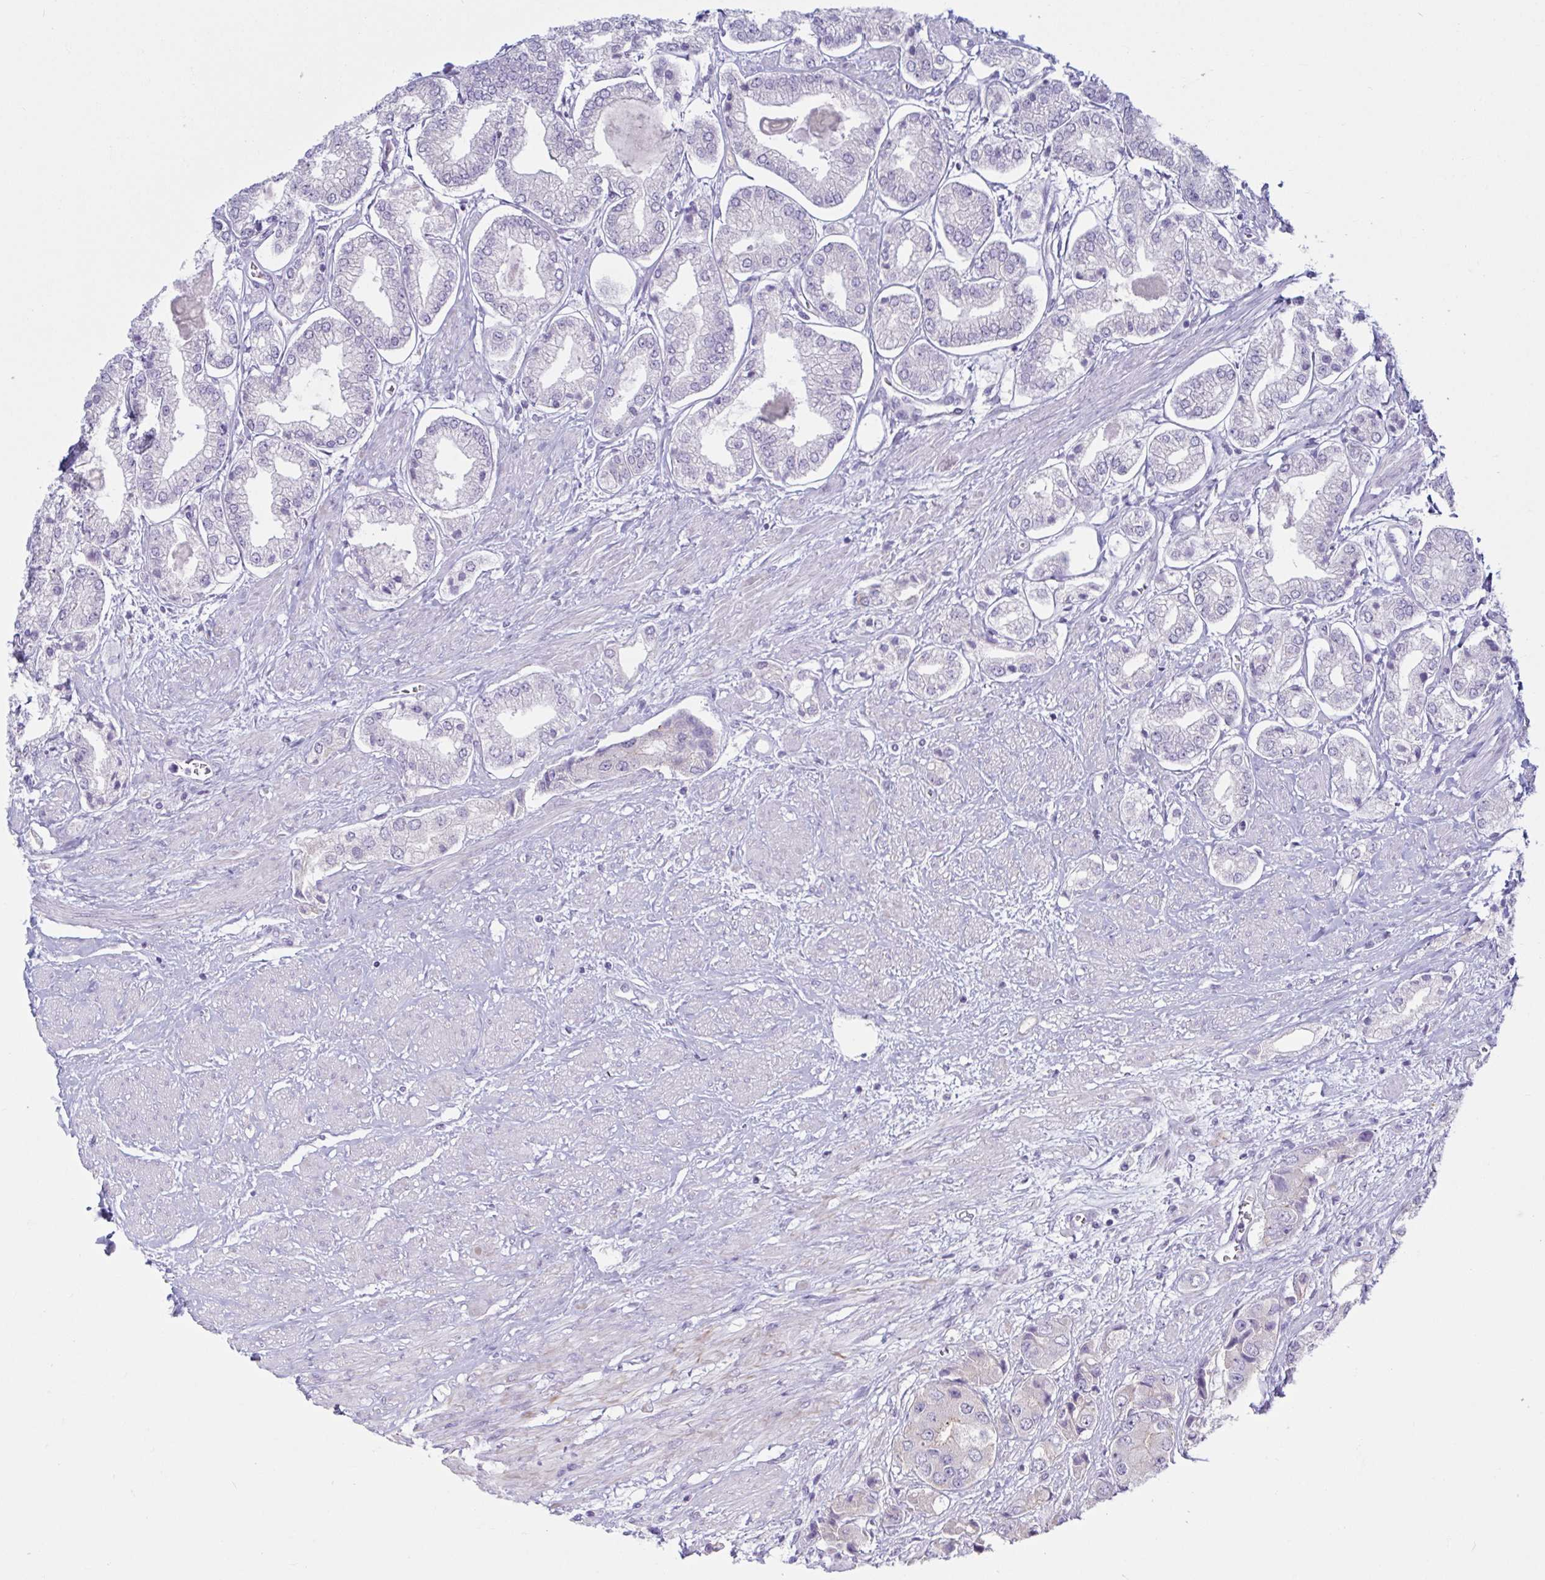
{"staining": {"intensity": "negative", "quantity": "none", "location": "none"}, "tissue": "prostate cancer", "cell_type": "Tumor cells", "image_type": "cancer", "snomed": [{"axis": "morphology", "description": "Adenocarcinoma, Low grade"}, {"axis": "topography", "description": "Prostate"}], "caption": "High power microscopy image of an immunohistochemistry photomicrograph of adenocarcinoma (low-grade) (prostate), revealing no significant staining in tumor cells.", "gene": "TNNI2", "patient": {"sex": "male", "age": 69}}